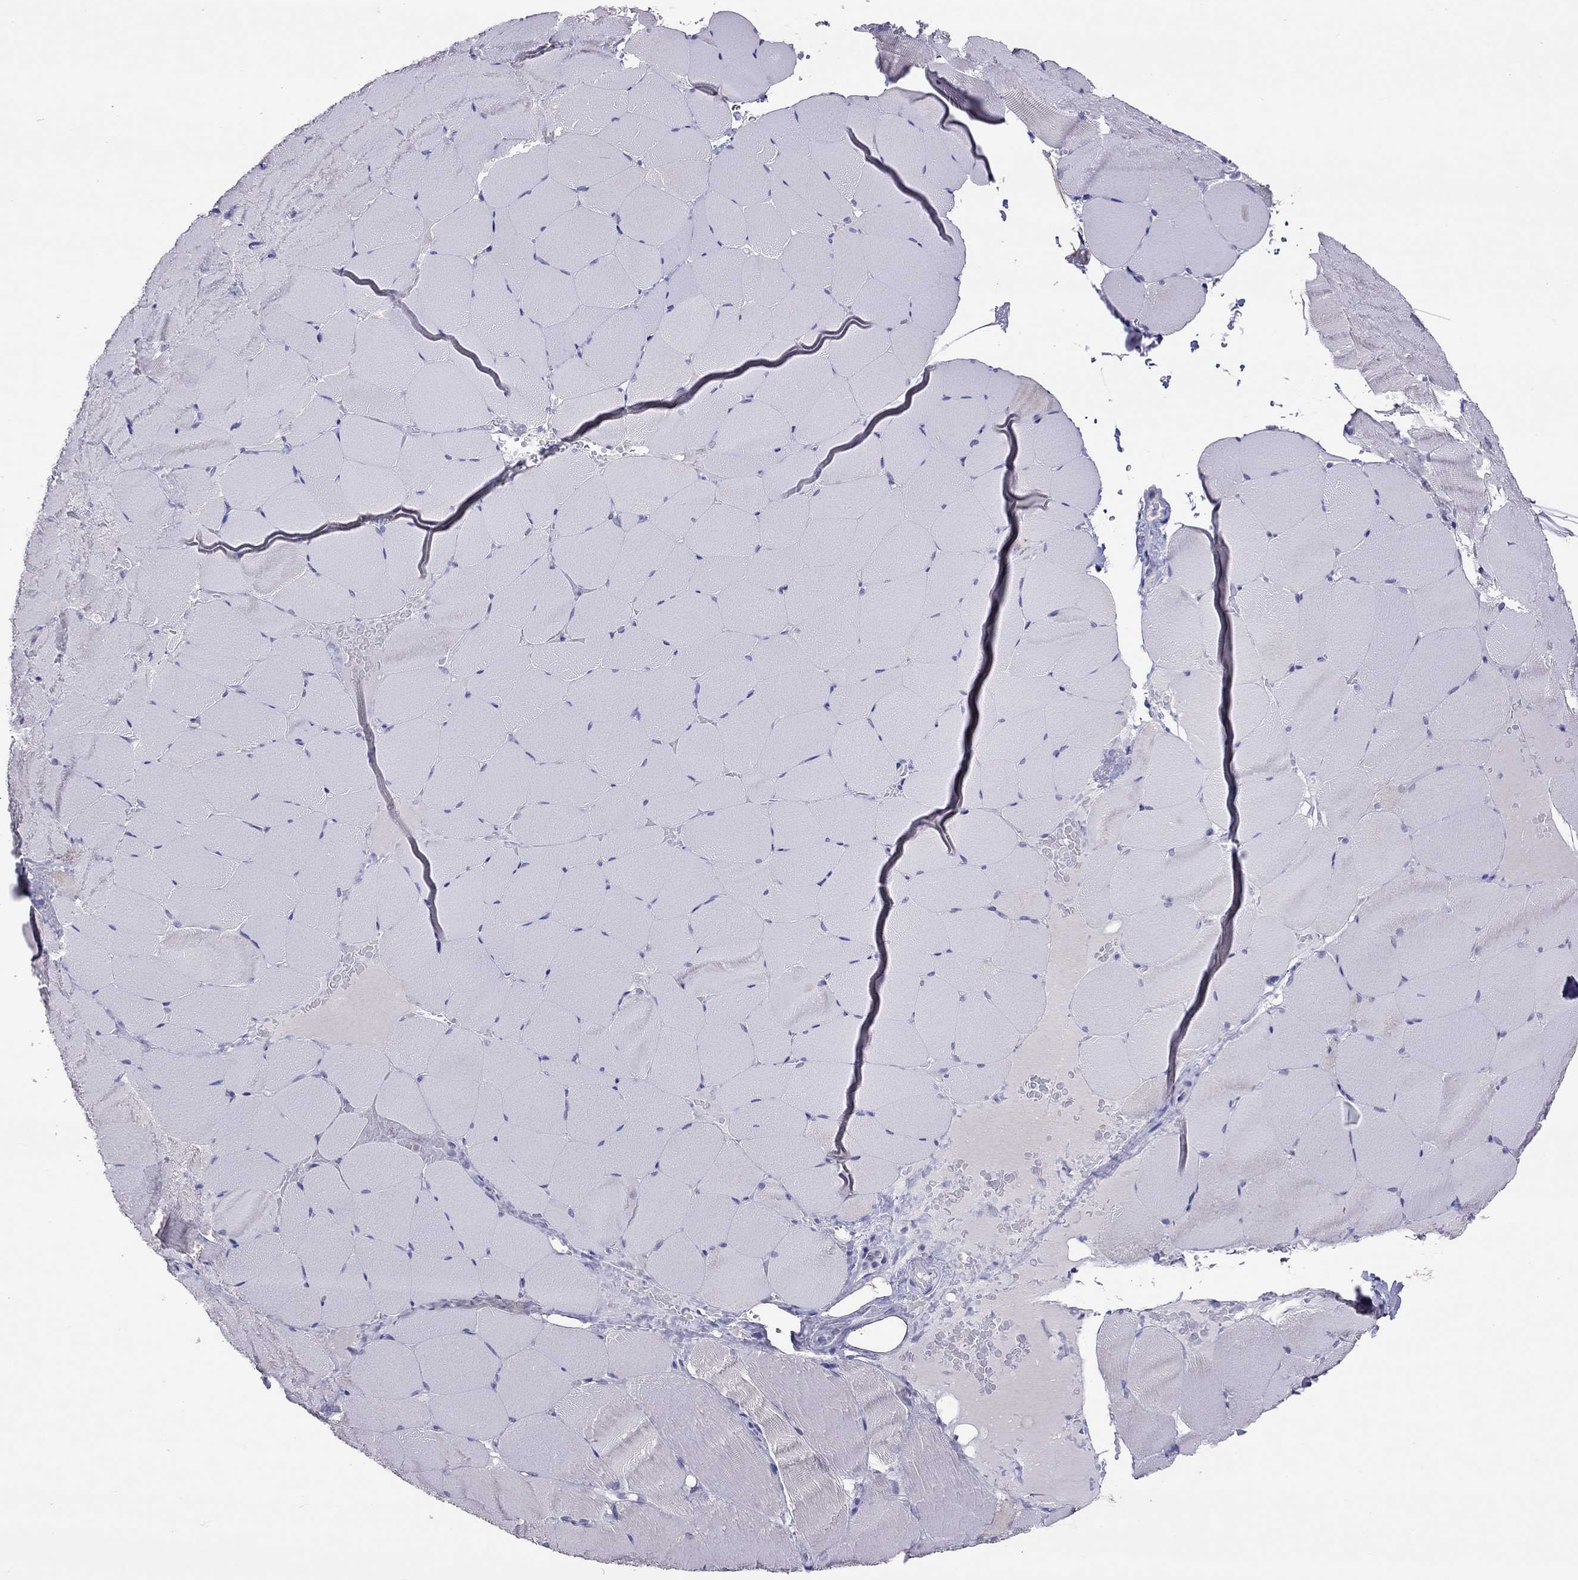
{"staining": {"intensity": "negative", "quantity": "none", "location": "none"}, "tissue": "skeletal muscle", "cell_type": "Myocytes", "image_type": "normal", "snomed": [{"axis": "morphology", "description": "Normal tissue, NOS"}, {"axis": "topography", "description": "Skeletal muscle"}], "caption": "A histopathology image of human skeletal muscle is negative for staining in myocytes. (DAB immunohistochemistry with hematoxylin counter stain).", "gene": "JHY", "patient": {"sex": "female", "age": 37}}